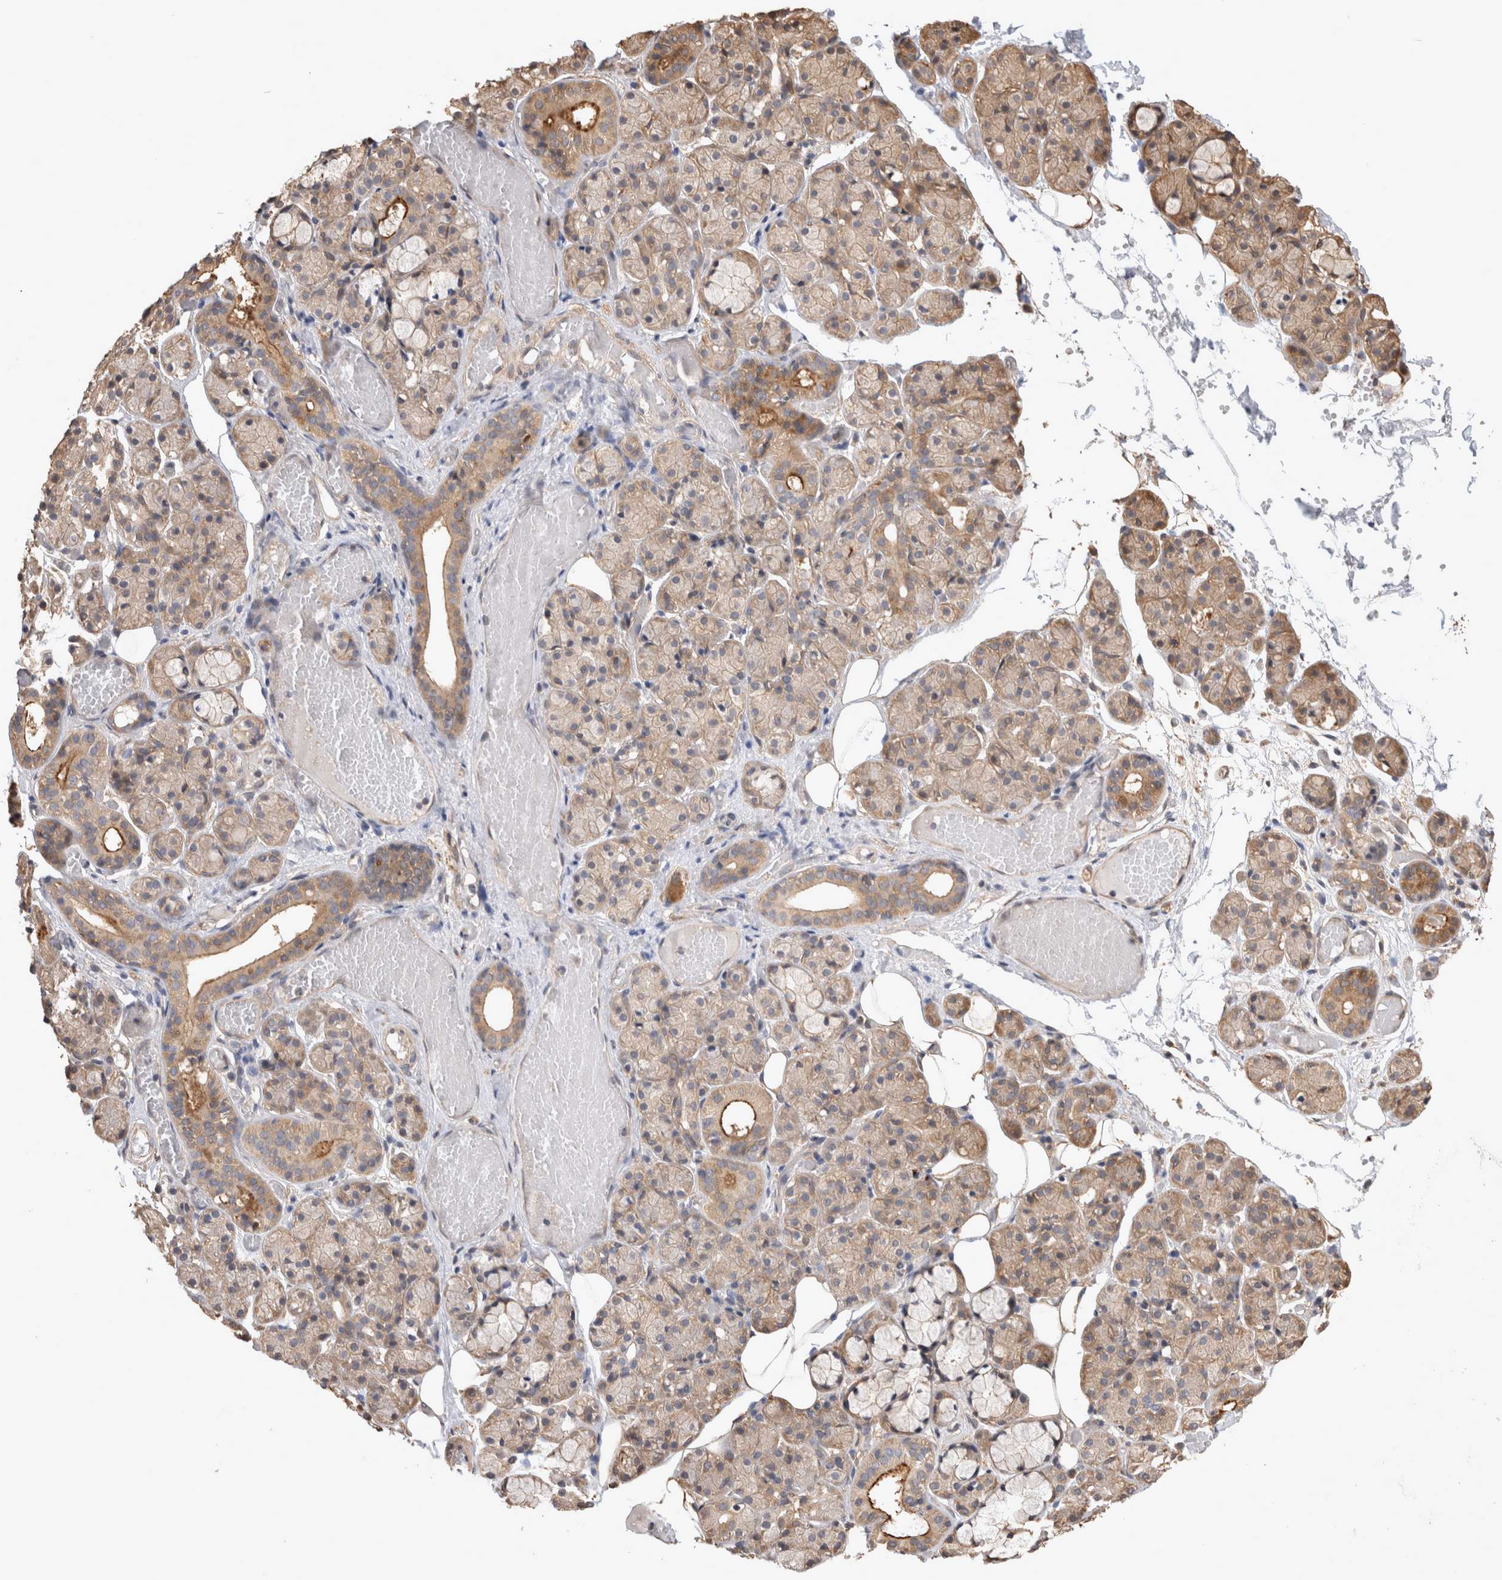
{"staining": {"intensity": "moderate", "quantity": "25%-75%", "location": "cytoplasmic/membranous"}, "tissue": "salivary gland", "cell_type": "Glandular cells", "image_type": "normal", "snomed": [{"axis": "morphology", "description": "Normal tissue, NOS"}, {"axis": "topography", "description": "Salivary gland"}], "caption": "The micrograph displays staining of normal salivary gland, revealing moderate cytoplasmic/membranous protein positivity (brown color) within glandular cells.", "gene": "CLIP1", "patient": {"sex": "male", "age": 63}}